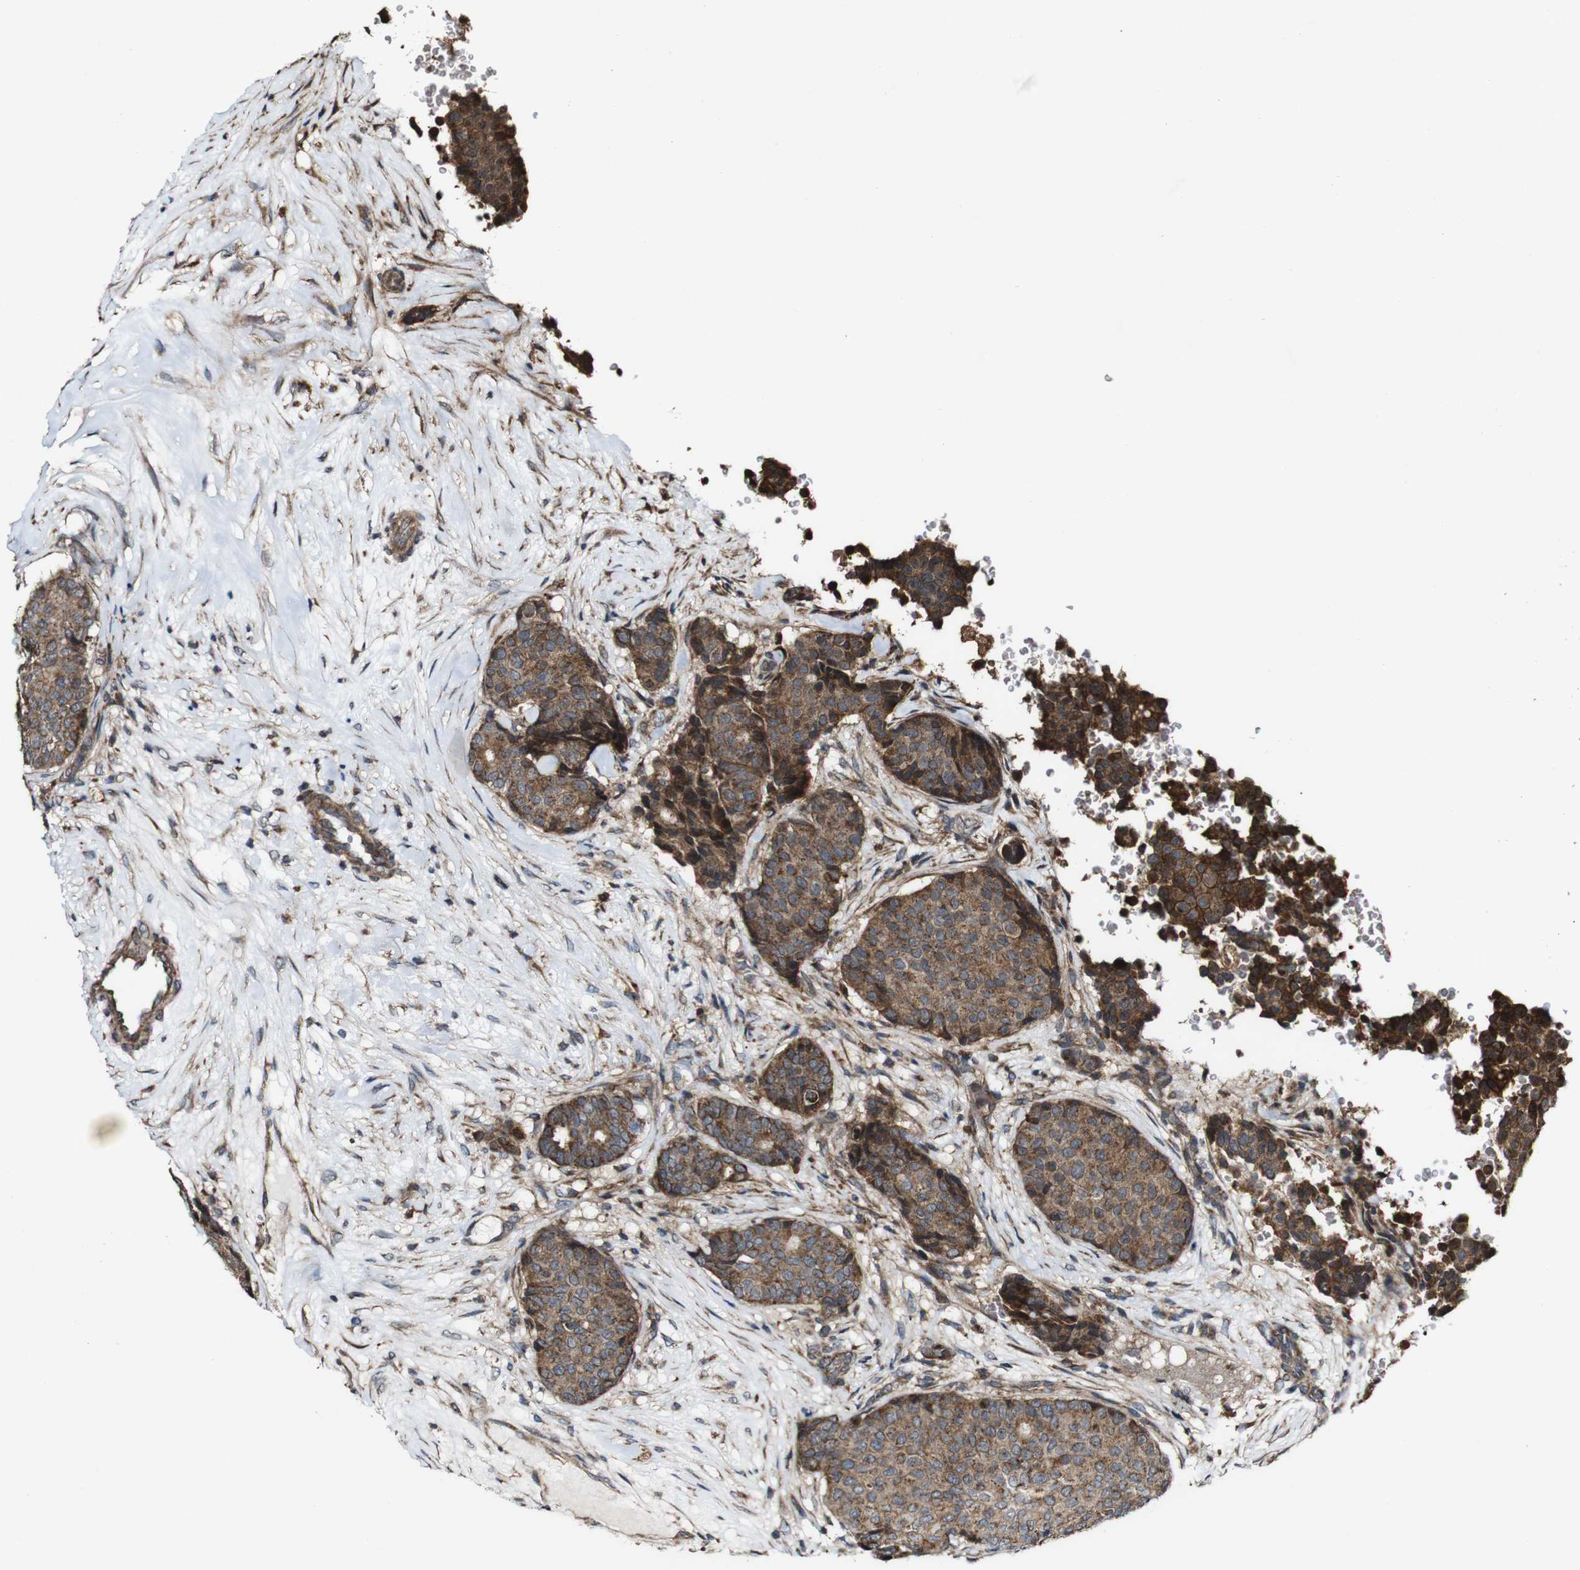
{"staining": {"intensity": "moderate", "quantity": ">75%", "location": "cytoplasmic/membranous"}, "tissue": "breast cancer", "cell_type": "Tumor cells", "image_type": "cancer", "snomed": [{"axis": "morphology", "description": "Duct carcinoma"}, {"axis": "topography", "description": "Breast"}], "caption": "This photomicrograph shows immunohistochemistry (IHC) staining of breast intraductal carcinoma, with medium moderate cytoplasmic/membranous positivity in about >75% of tumor cells.", "gene": "BTN3A3", "patient": {"sex": "female", "age": 75}}